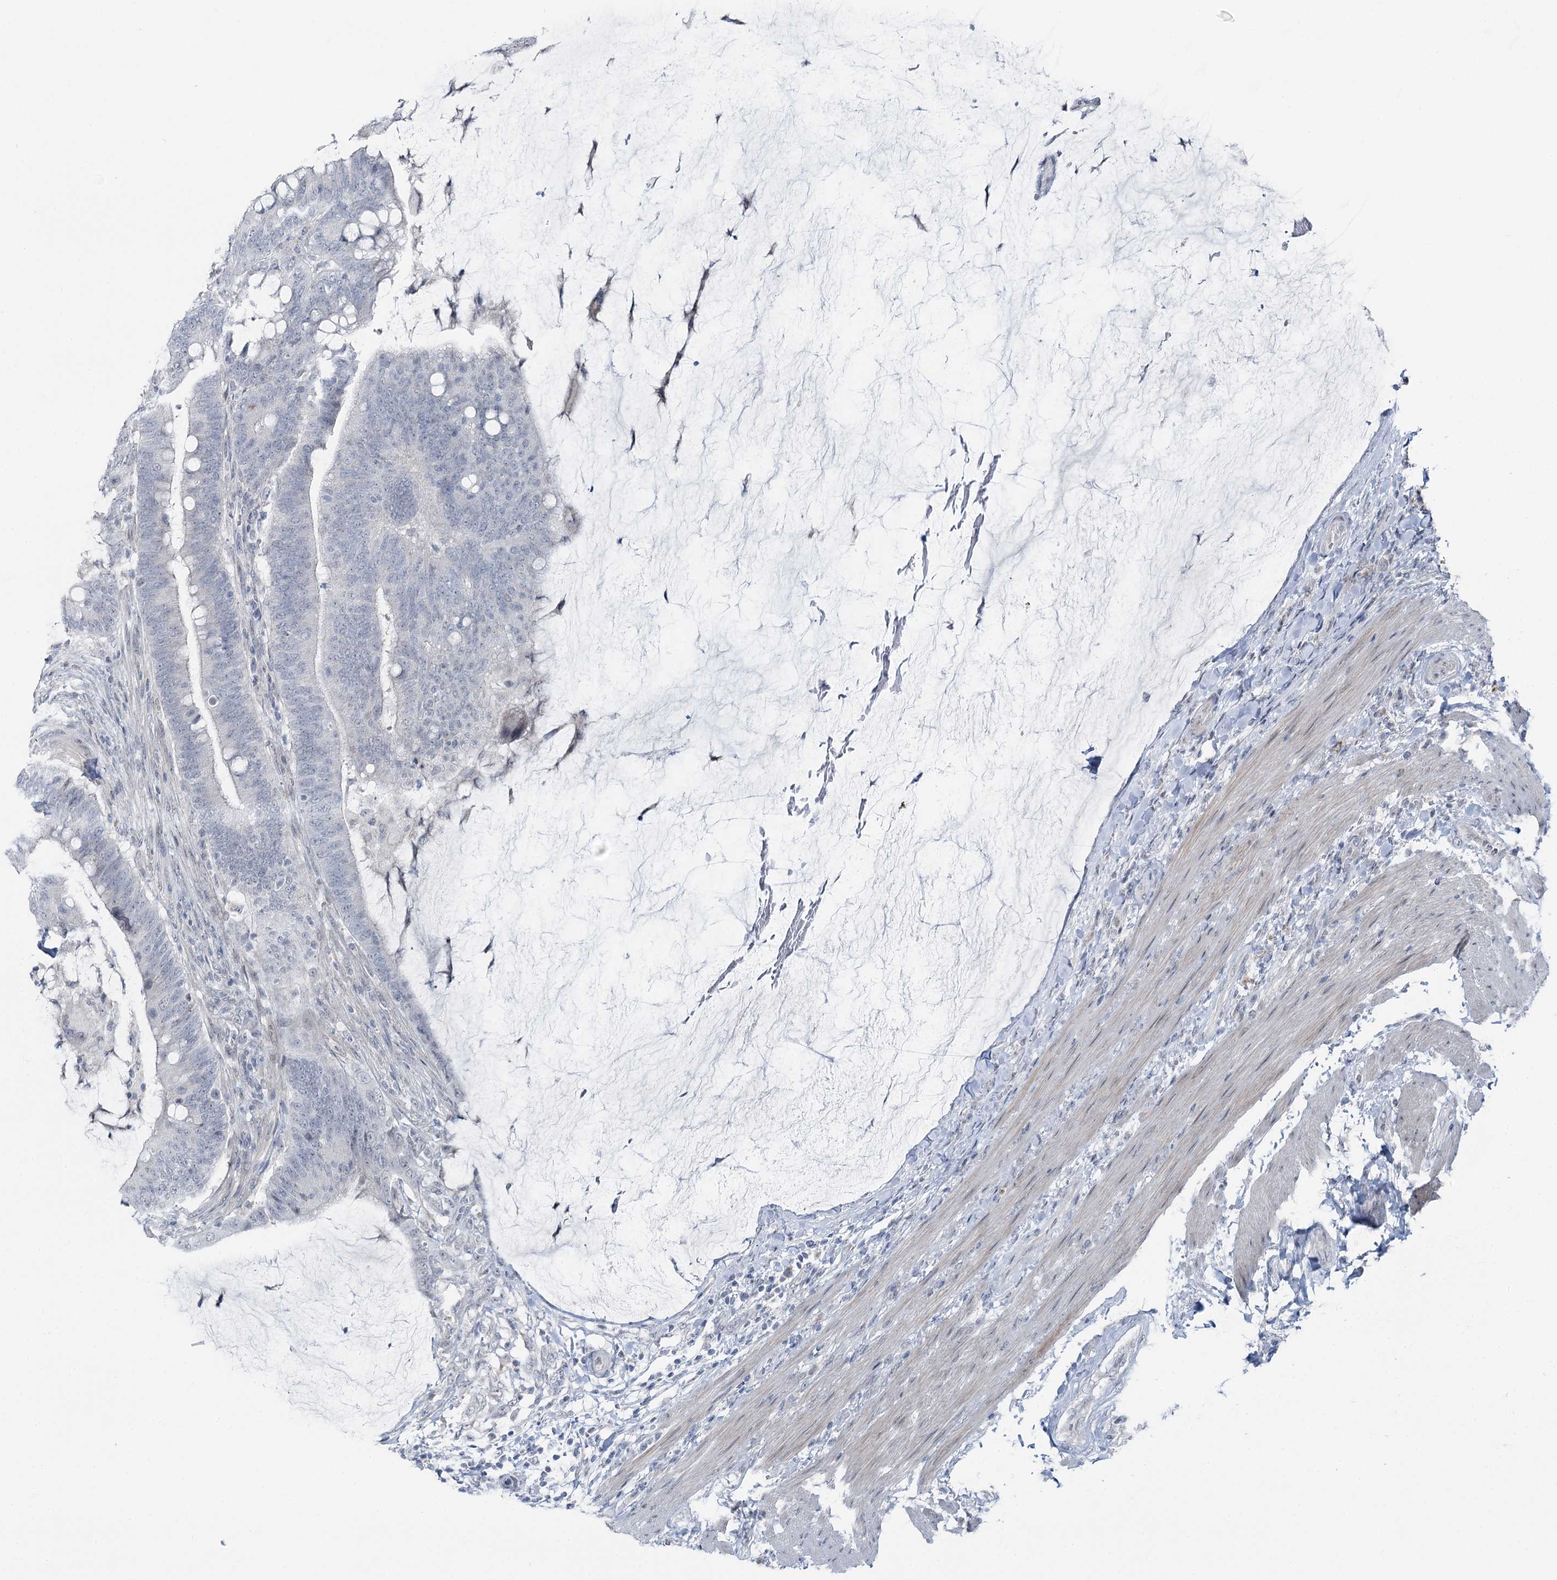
{"staining": {"intensity": "negative", "quantity": "none", "location": "none"}, "tissue": "colorectal cancer", "cell_type": "Tumor cells", "image_type": "cancer", "snomed": [{"axis": "morphology", "description": "Adenocarcinoma, NOS"}, {"axis": "topography", "description": "Colon"}], "caption": "An immunohistochemistry histopathology image of colorectal cancer (adenocarcinoma) is shown. There is no staining in tumor cells of colorectal cancer (adenocarcinoma).", "gene": "STEEP1", "patient": {"sex": "female", "age": 66}}